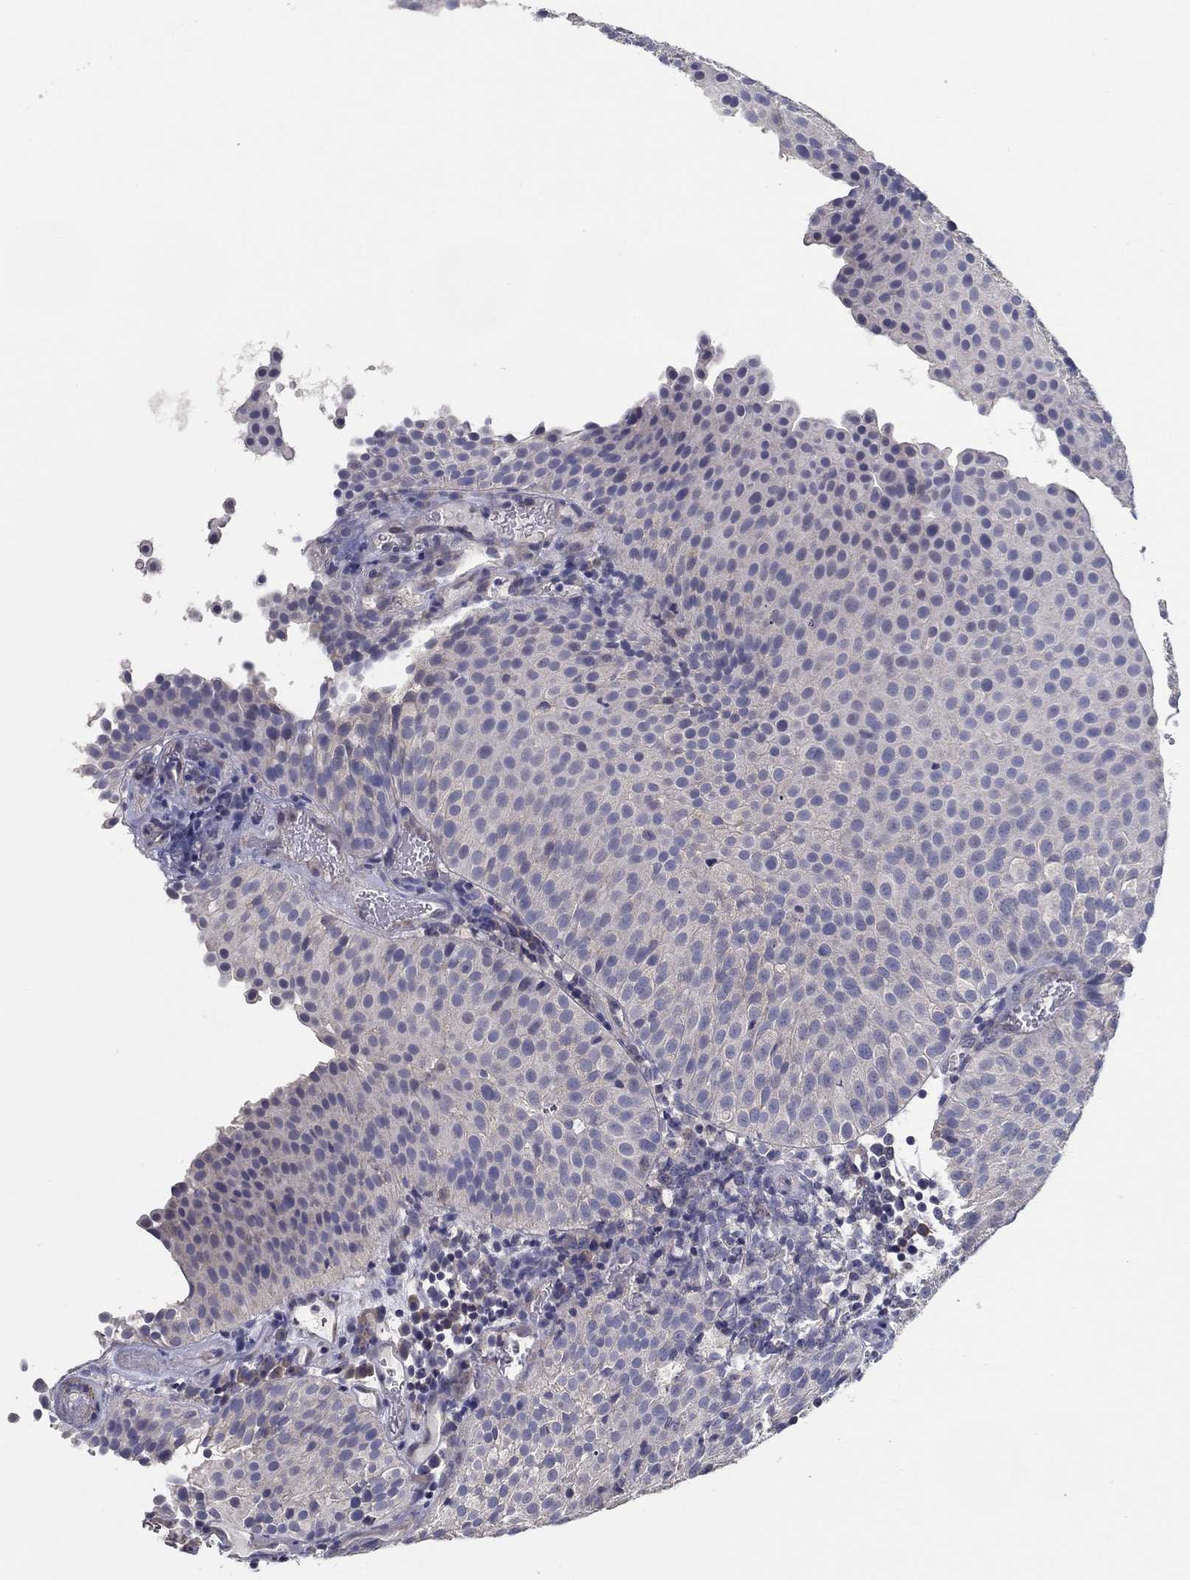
{"staining": {"intensity": "negative", "quantity": "none", "location": "none"}, "tissue": "urothelial cancer", "cell_type": "Tumor cells", "image_type": "cancer", "snomed": [{"axis": "morphology", "description": "Urothelial carcinoma, Low grade"}, {"axis": "topography", "description": "Urinary bladder"}], "caption": "Immunohistochemistry of low-grade urothelial carcinoma shows no positivity in tumor cells.", "gene": "DOCK3", "patient": {"sex": "female", "age": 87}}